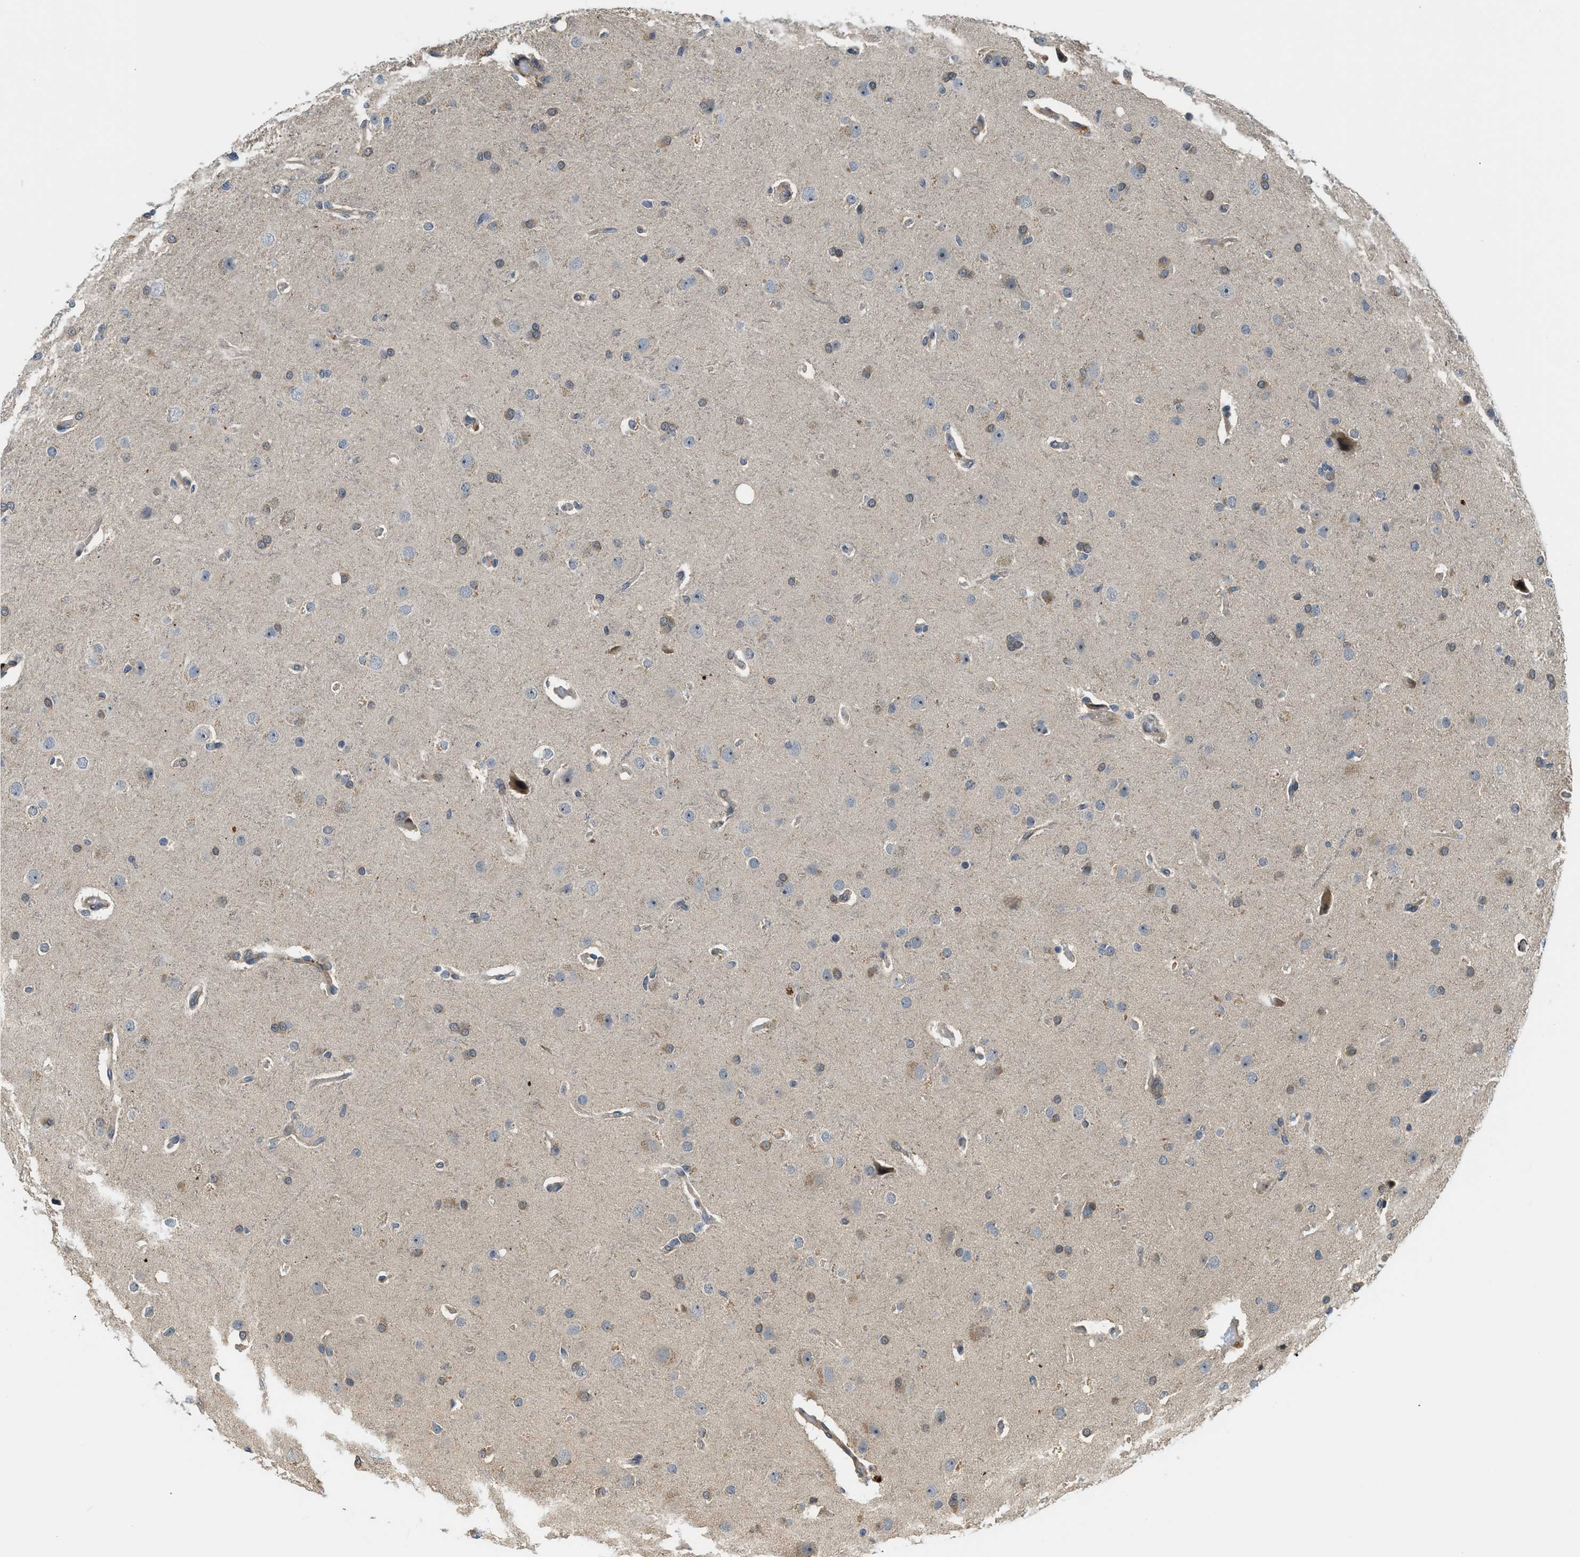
{"staining": {"intensity": "weak", "quantity": "<25%", "location": "cytoplasmic/membranous"}, "tissue": "glioma", "cell_type": "Tumor cells", "image_type": "cancer", "snomed": [{"axis": "morphology", "description": "Glioma, malignant, High grade"}, {"axis": "topography", "description": "Brain"}], "caption": "The histopathology image exhibits no staining of tumor cells in malignant glioma (high-grade).", "gene": "CBLB", "patient": {"sex": "female", "age": 58}}